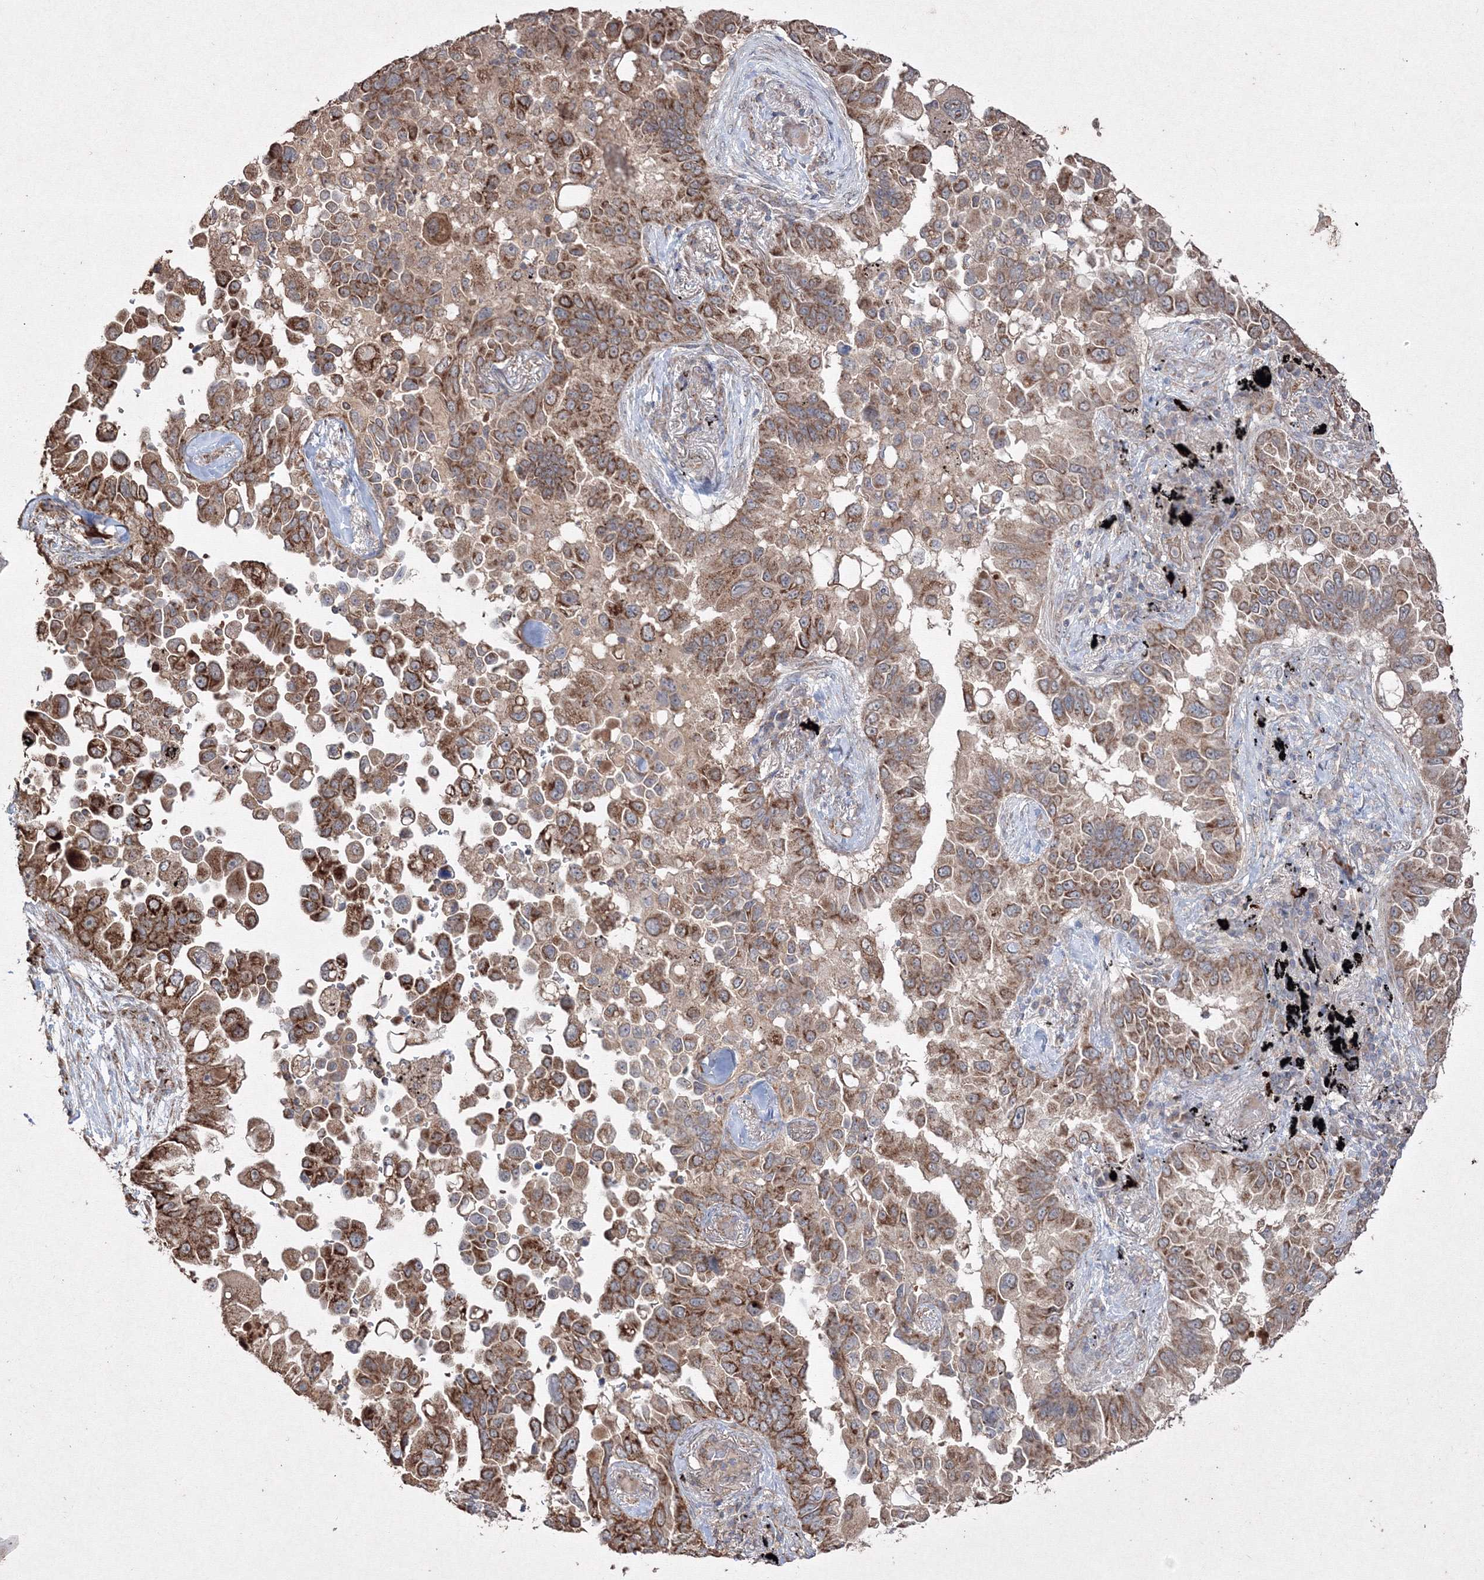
{"staining": {"intensity": "moderate", "quantity": ">75%", "location": "cytoplasmic/membranous"}, "tissue": "lung cancer", "cell_type": "Tumor cells", "image_type": "cancer", "snomed": [{"axis": "morphology", "description": "Adenocarcinoma, NOS"}, {"axis": "topography", "description": "Lung"}], "caption": "Human lung cancer stained with a brown dye exhibits moderate cytoplasmic/membranous positive staining in about >75% of tumor cells.", "gene": "GRSF1", "patient": {"sex": "female", "age": 67}}